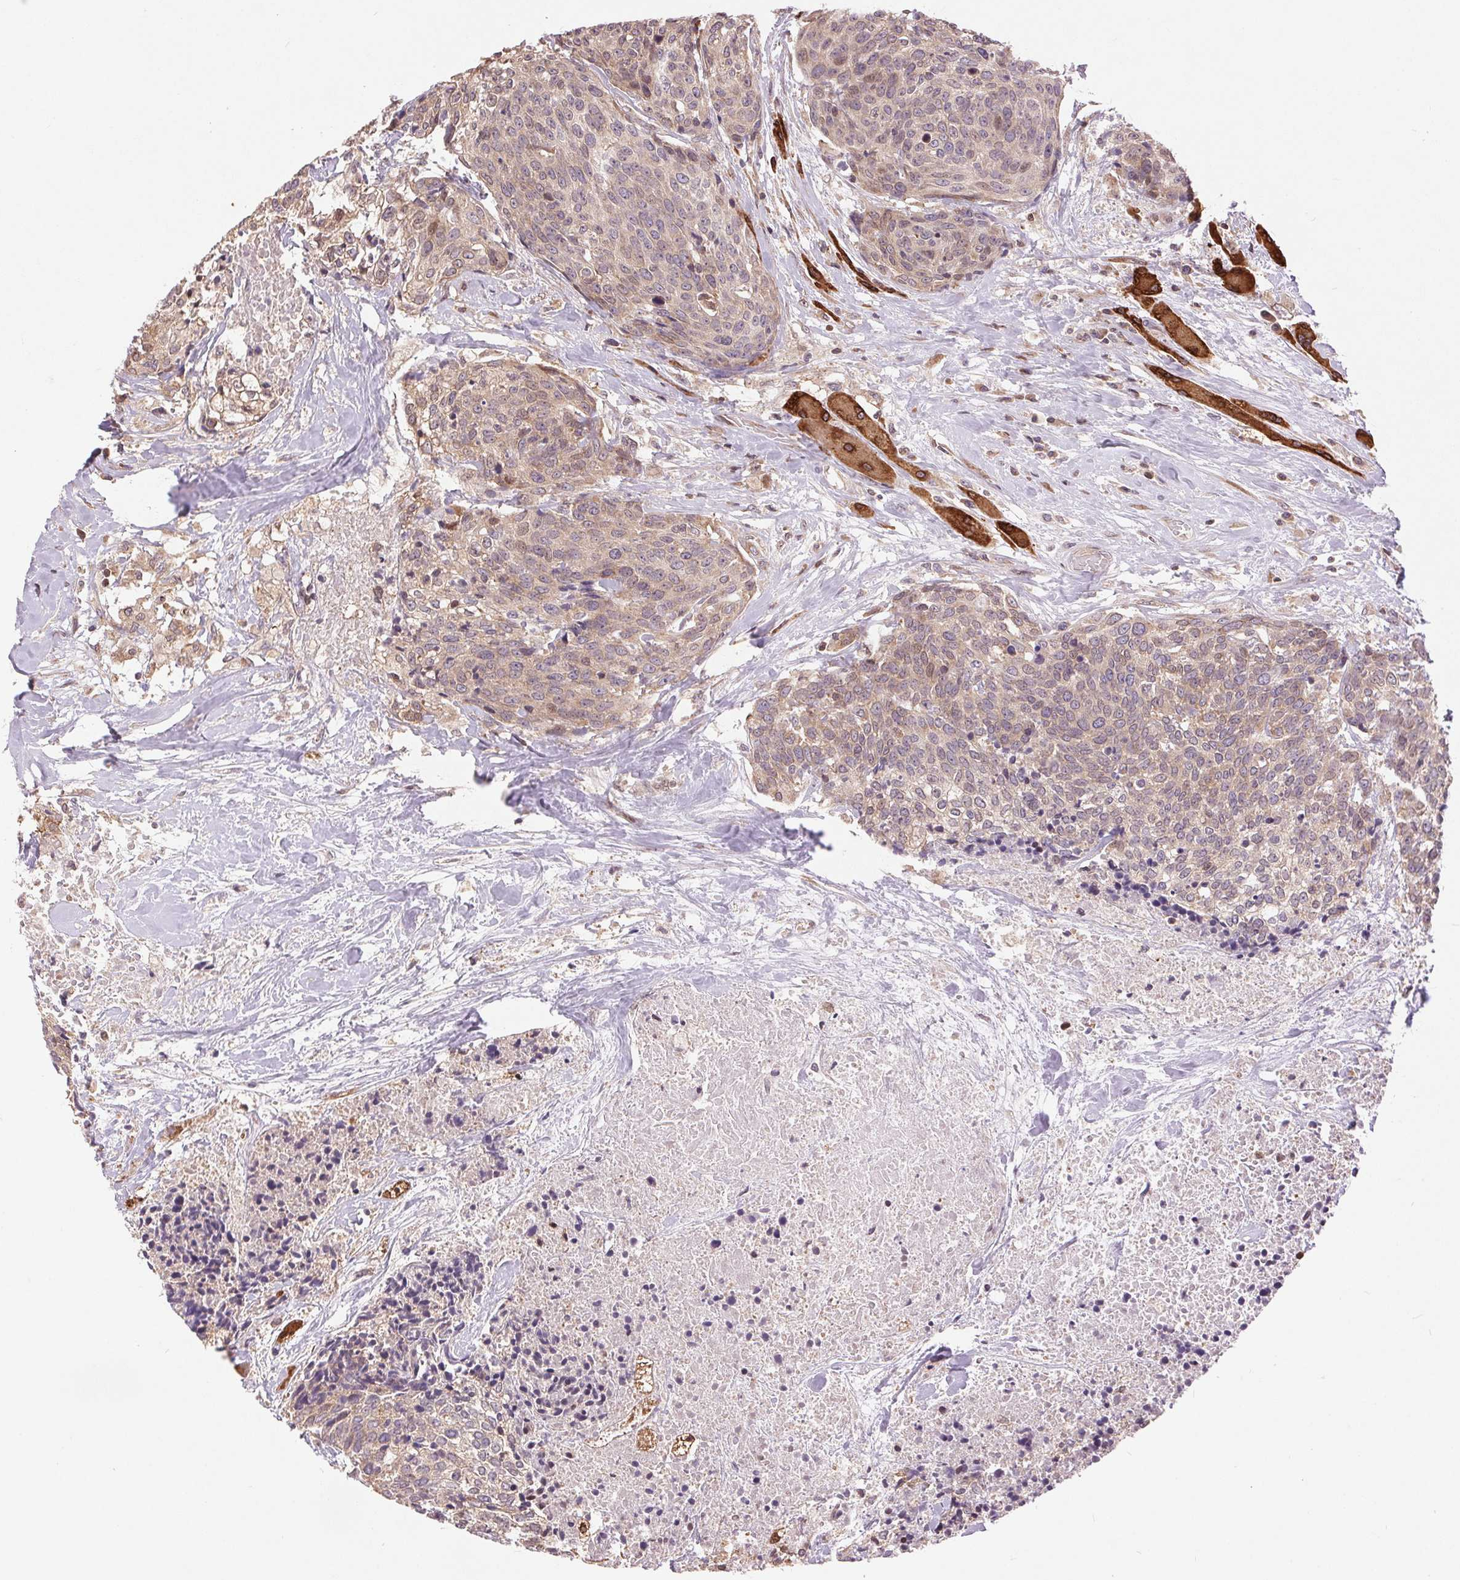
{"staining": {"intensity": "weak", "quantity": "25%-75%", "location": "cytoplasmic/membranous"}, "tissue": "head and neck cancer", "cell_type": "Tumor cells", "image_type": "cancer", "snomed": [{"axis": "morphology", "description": "Squamous cell carcinoma, NOS"}, {"axis": "topography", "description": "Oral tissue"}, {"axis": "topography", "description": "Head-Neck"}], "caption": "Protein expression analysis of head and neck cancer (squamous cell carcinoma) reveals weak cytoplasmic/membranous staining in about 25%-75% of tumor cells.", "gene": "BTF3L4", "patient": {"sex": "male", "age": 64}}